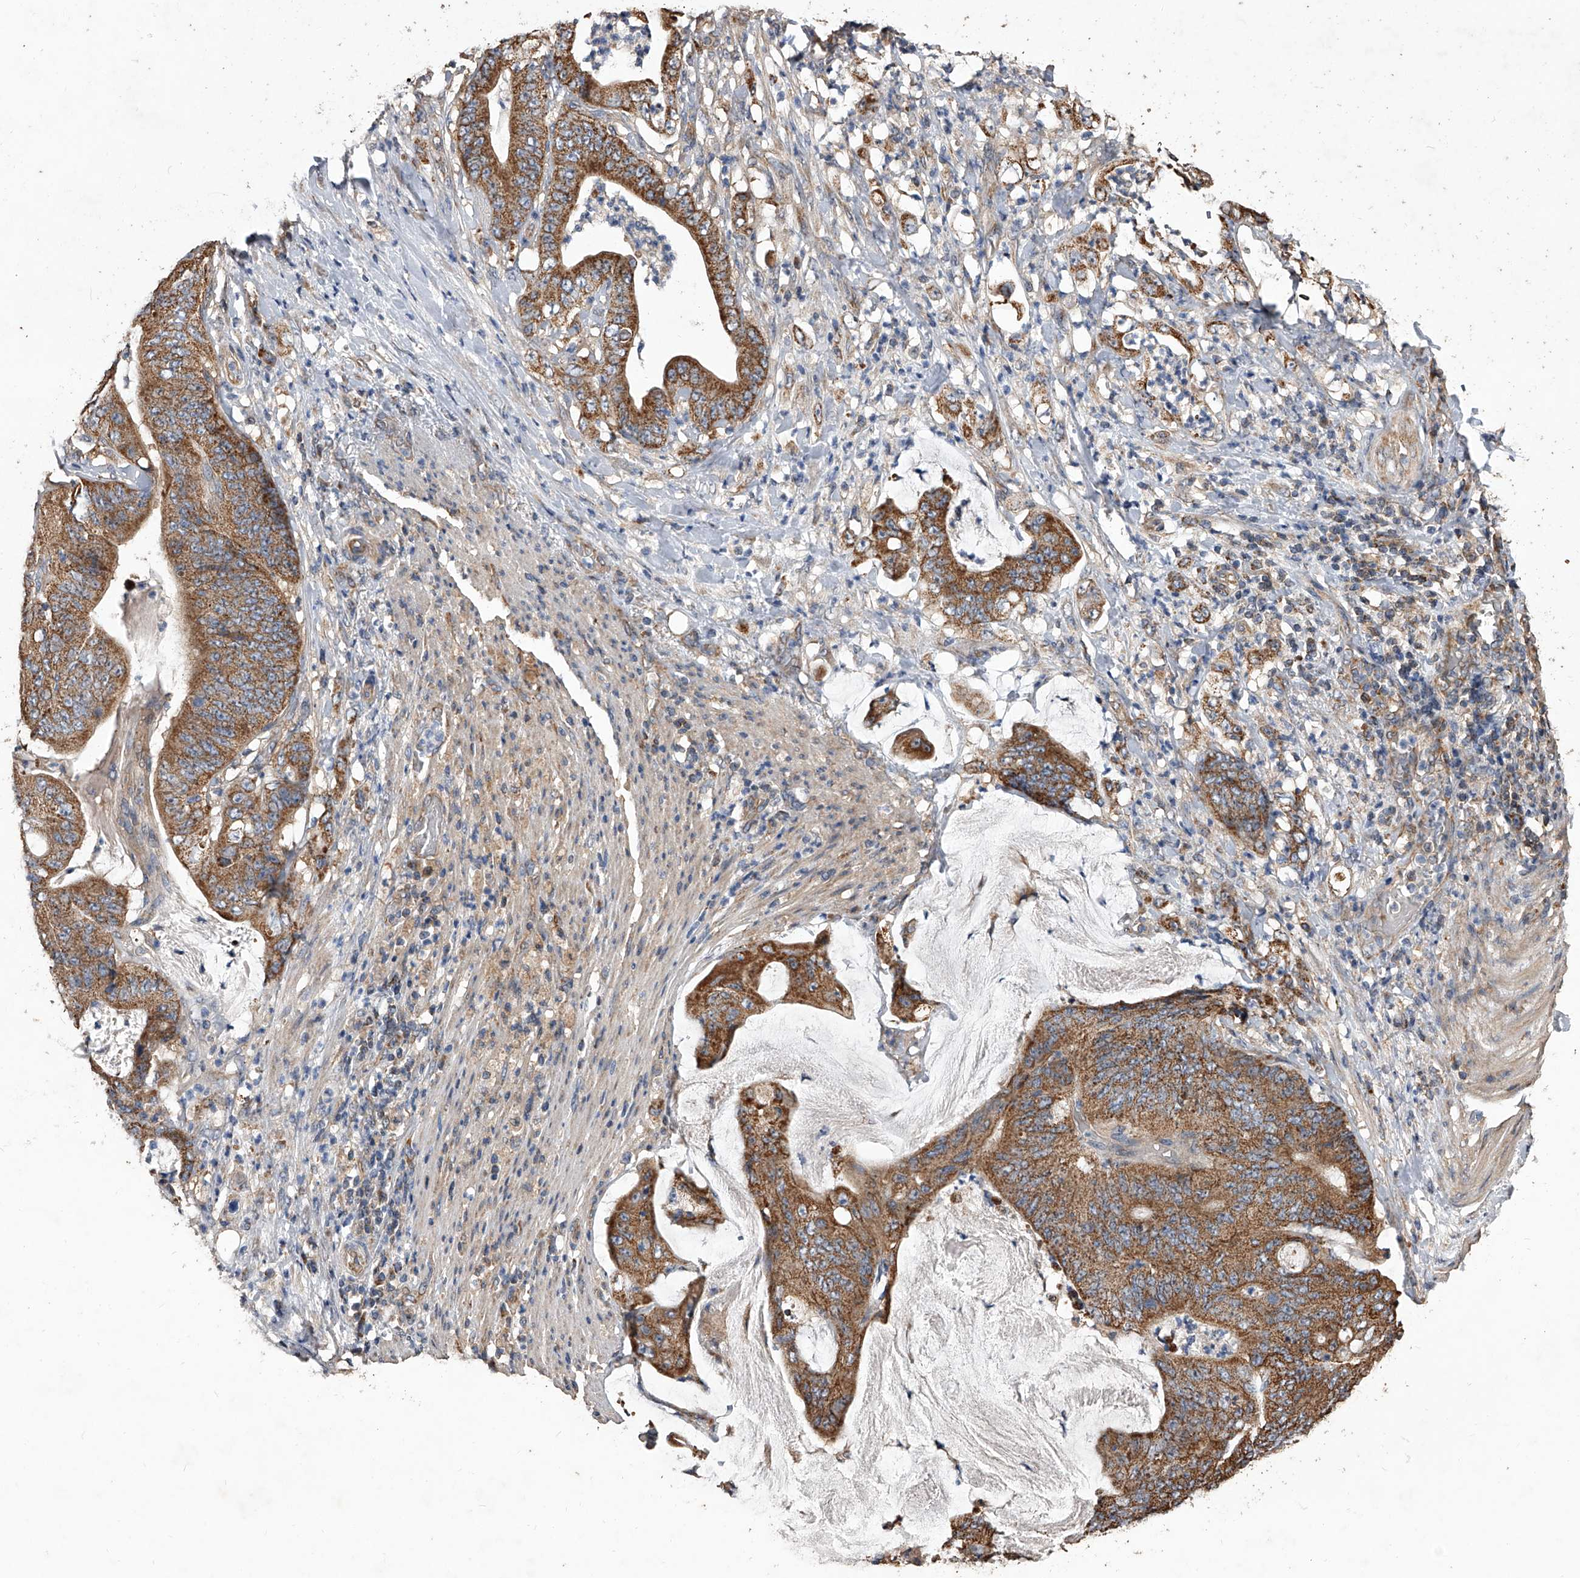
{"staining": {"intensity": "moderate", "quantity": ">75%", "location": "cytoplasmic/membranous"}, "tissue": "stomach cancer", "cell_type": "Tumor cells", "image_type": "cancer", "snomed": [{"axis": "morphology", "description": "Adenocarcinoma, NOS"}, {"axis": "topography", "description": "Stomach"}], "caption": "A brown stain labels moderate cytoplasmic/membranous staining of a protein in human stomach adenocarcinoma tumor cells.", "gene": "LTV1", "patient": {"sex": "female", "age": 73}}